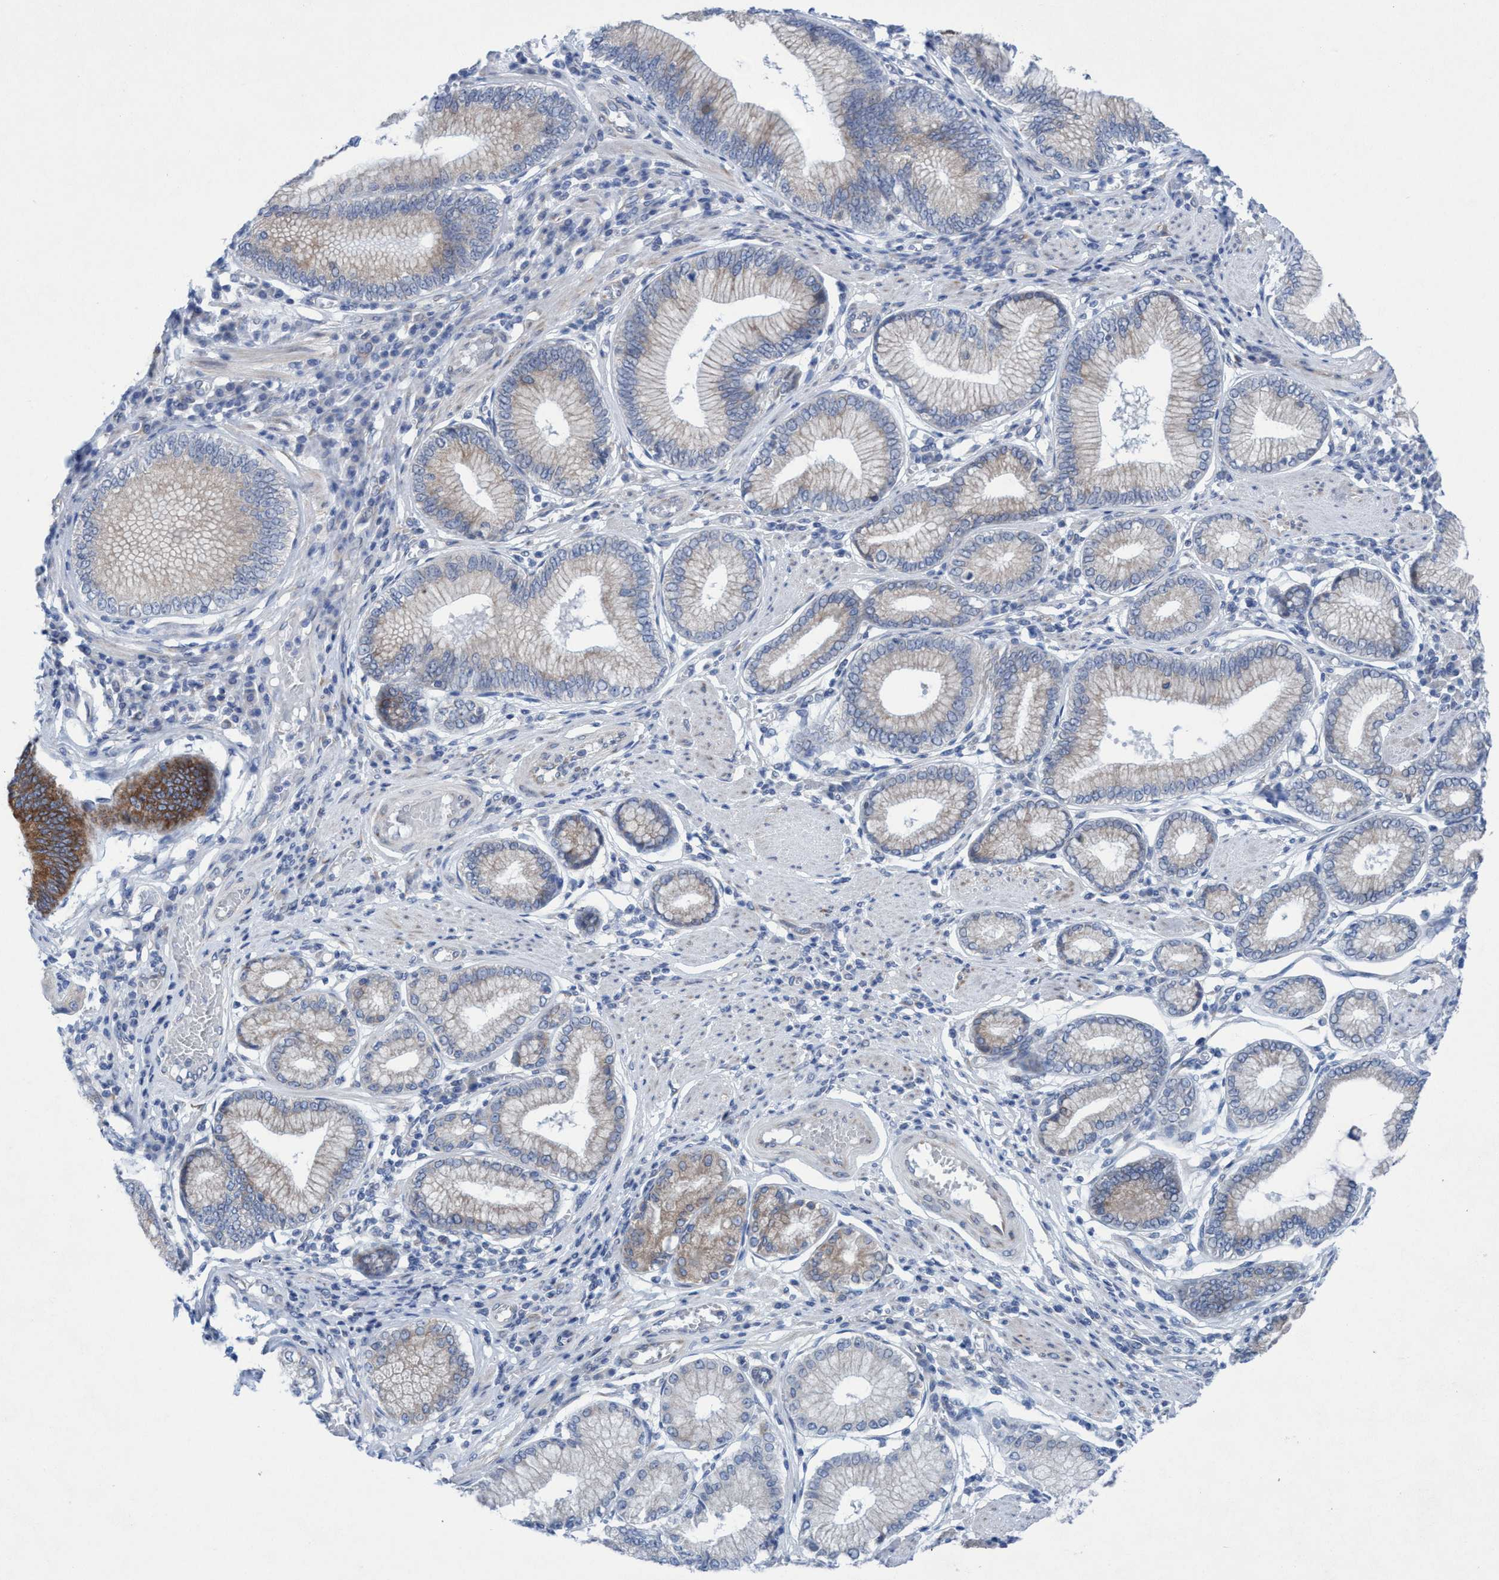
{"staining": {"intensity": "strong", "quantity": "25%-75%", "location": "cytoplasmic/membranous"}, "tissue": "stomach cancer", "cell_type": "Tumor cells", "image_type": "cancer", "snomed": [{"axis": "morphology", "description": "Adenocarcinoma, NOS"}, {"axis": "topography", "description": "Stomach"}], "caption": "Immunohistochemical staining of human stomach adenocarcinoma demonstrates strong cytoplasmic/membranous protein staining in approximately 25%-75% of tumor cells.", "gene": "RSAD1", "patient": {"sex": "male", "age": 59}}